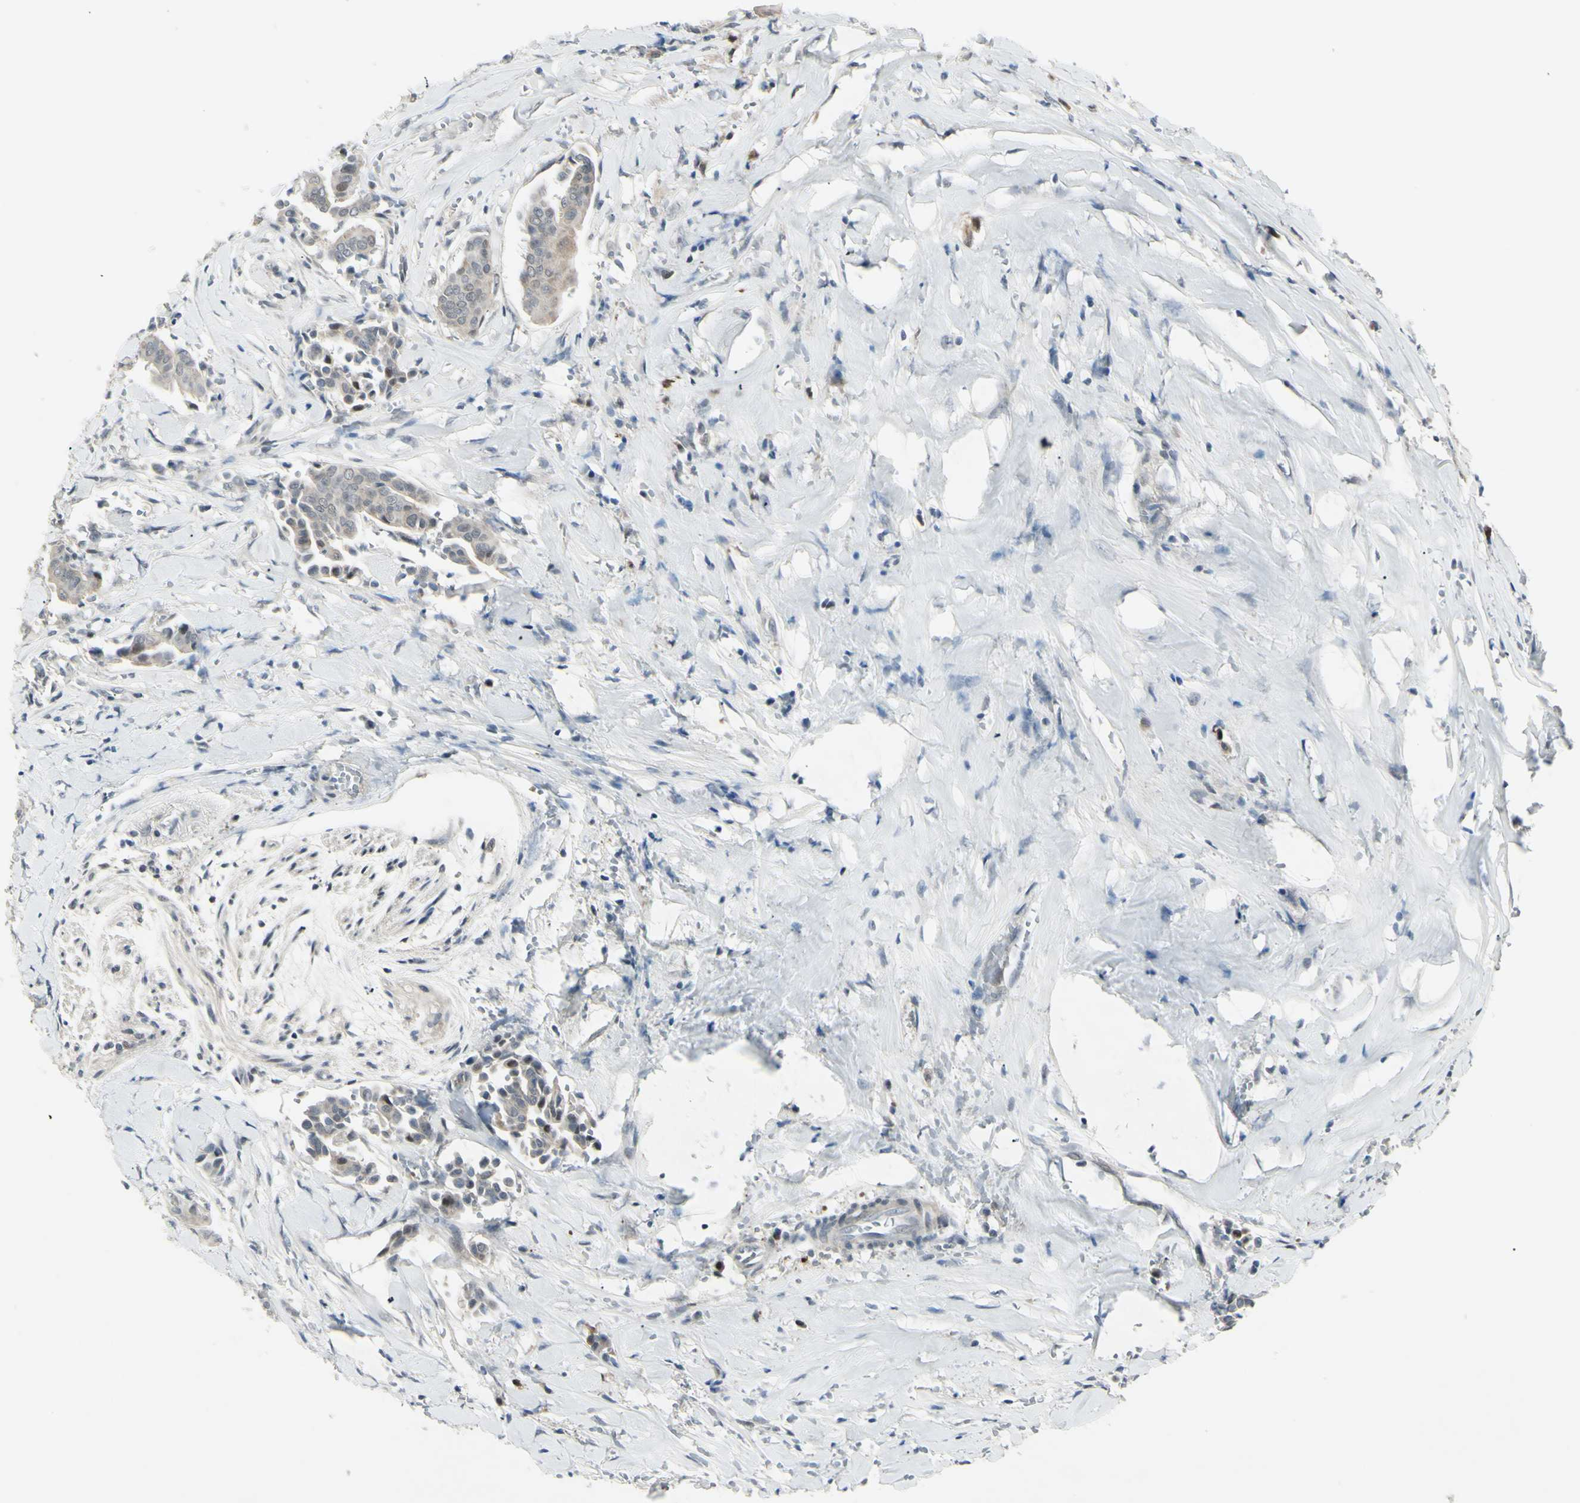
{"staining": {"intensity": "weak", "quantity": "<25%", "location": "cytoplasmic/membranous"}, "tissue": "head and neck cancer", "cell_type": "Tumor cells", "image_type": "cancer", "snomed": [{"axis": "morphology", "description": "Adenocarcinoma, NOS"}, {"axis": "topography", "description": "Salivary gland"}, {"axis": "topography", "description": "Head-Neck"}], "caption": "Micrograph shows no protein positivity in tumor cells of head and neck cancer (adenocarcinoma) tissue.", "gene": "ETNK1", "patient": {"sex": "female", "age": 59}}